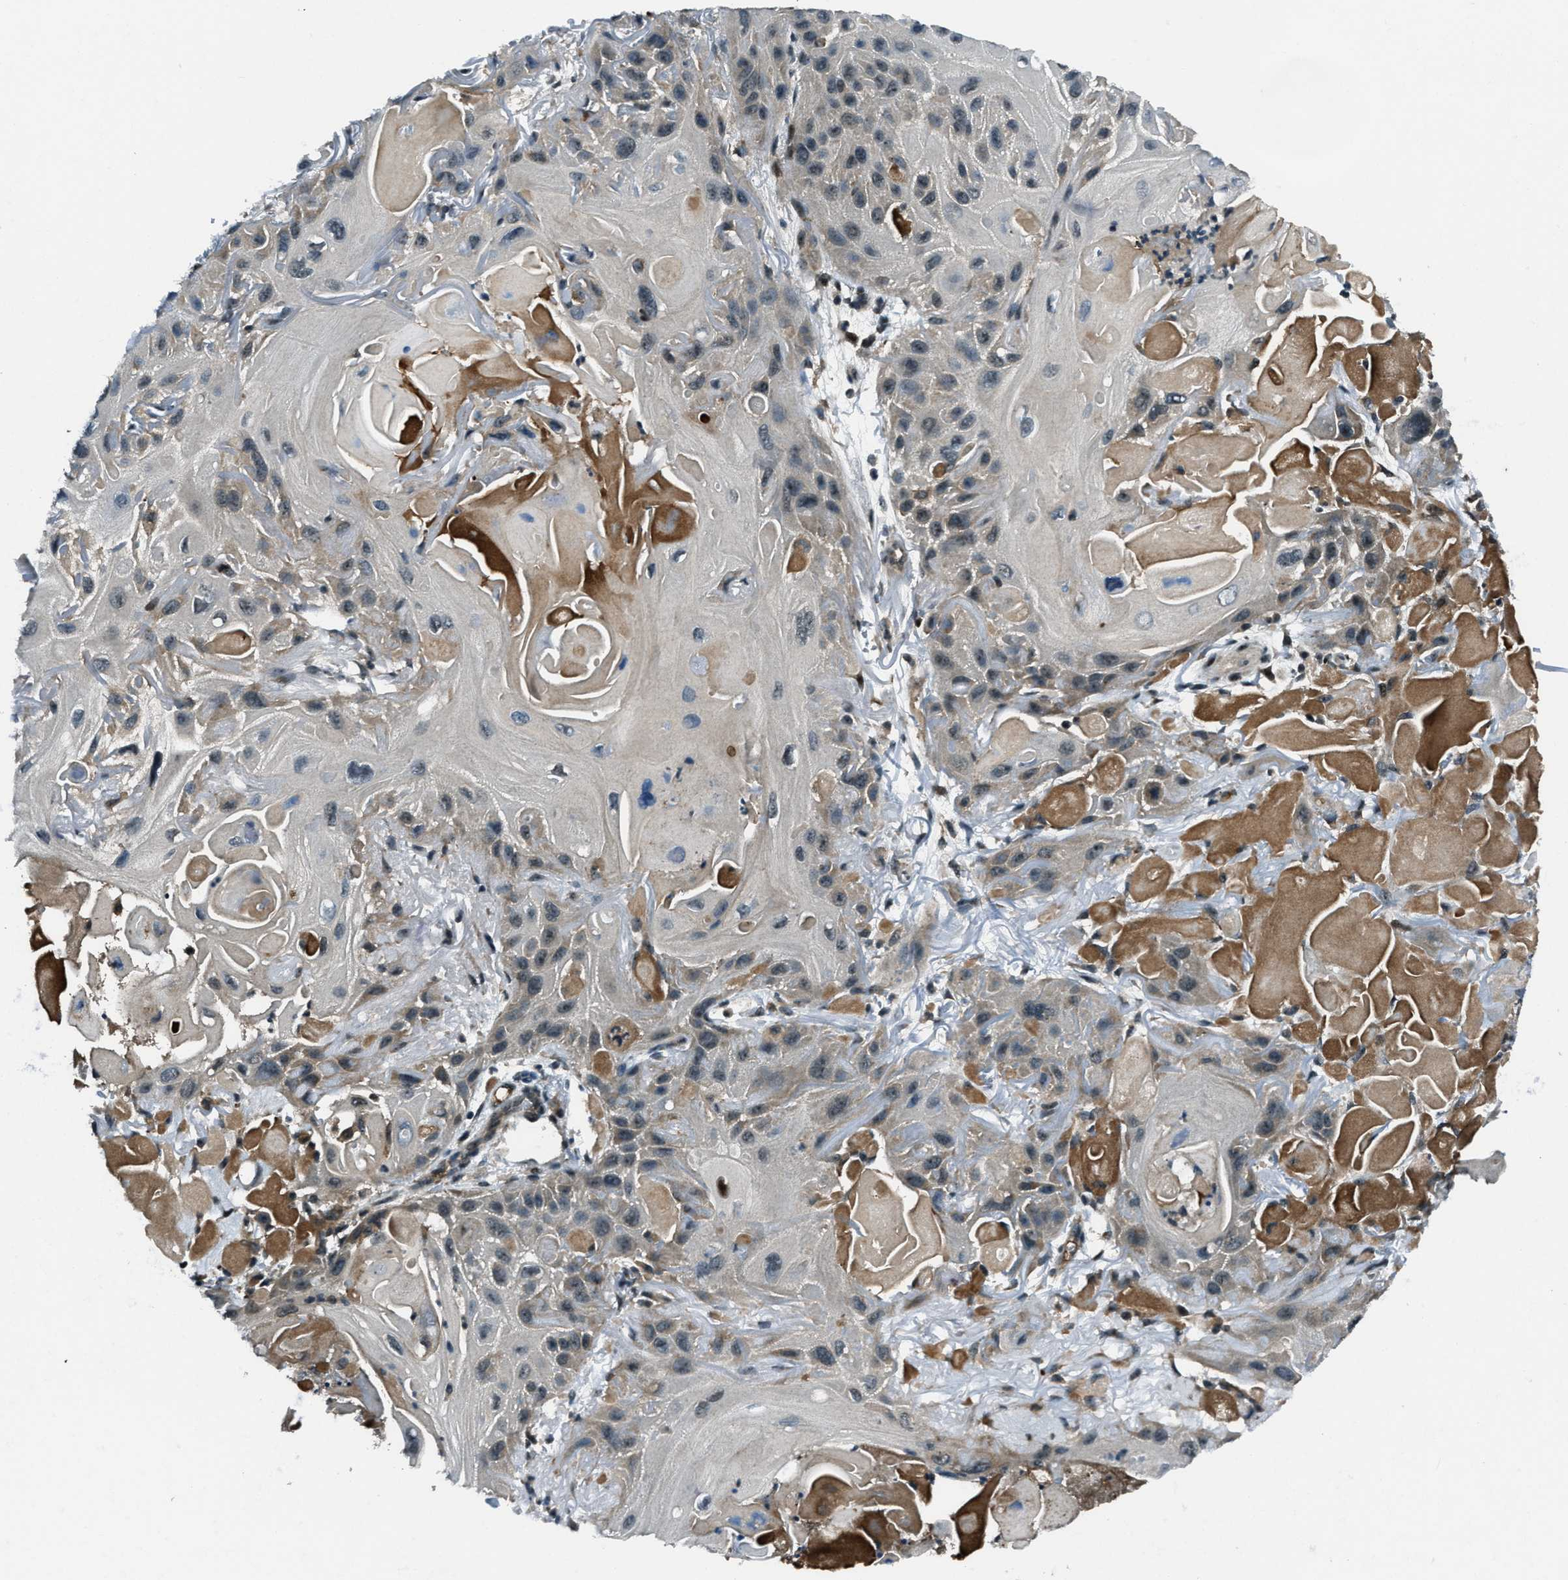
{"staining": {"intensity": "weak", "quantity": "<25%", "location": "cytoplasmic/membranous"}, "tissue": "skin cancer", "cell_type": "Tumor cells", "image_type": "cancer", "snomed": [{"axis": "morphology", "description": "Squamous cell carcinoma, NOS"}, {"axis": "topography", "description": "Skin"}], "caption": "This is an immunohistochemistry image of skin cancer (squamous cell carcinoma). There is no expression in tumor cells.", "gene": "ACTL9", "patient": {"sex": "female", "age": 77}}